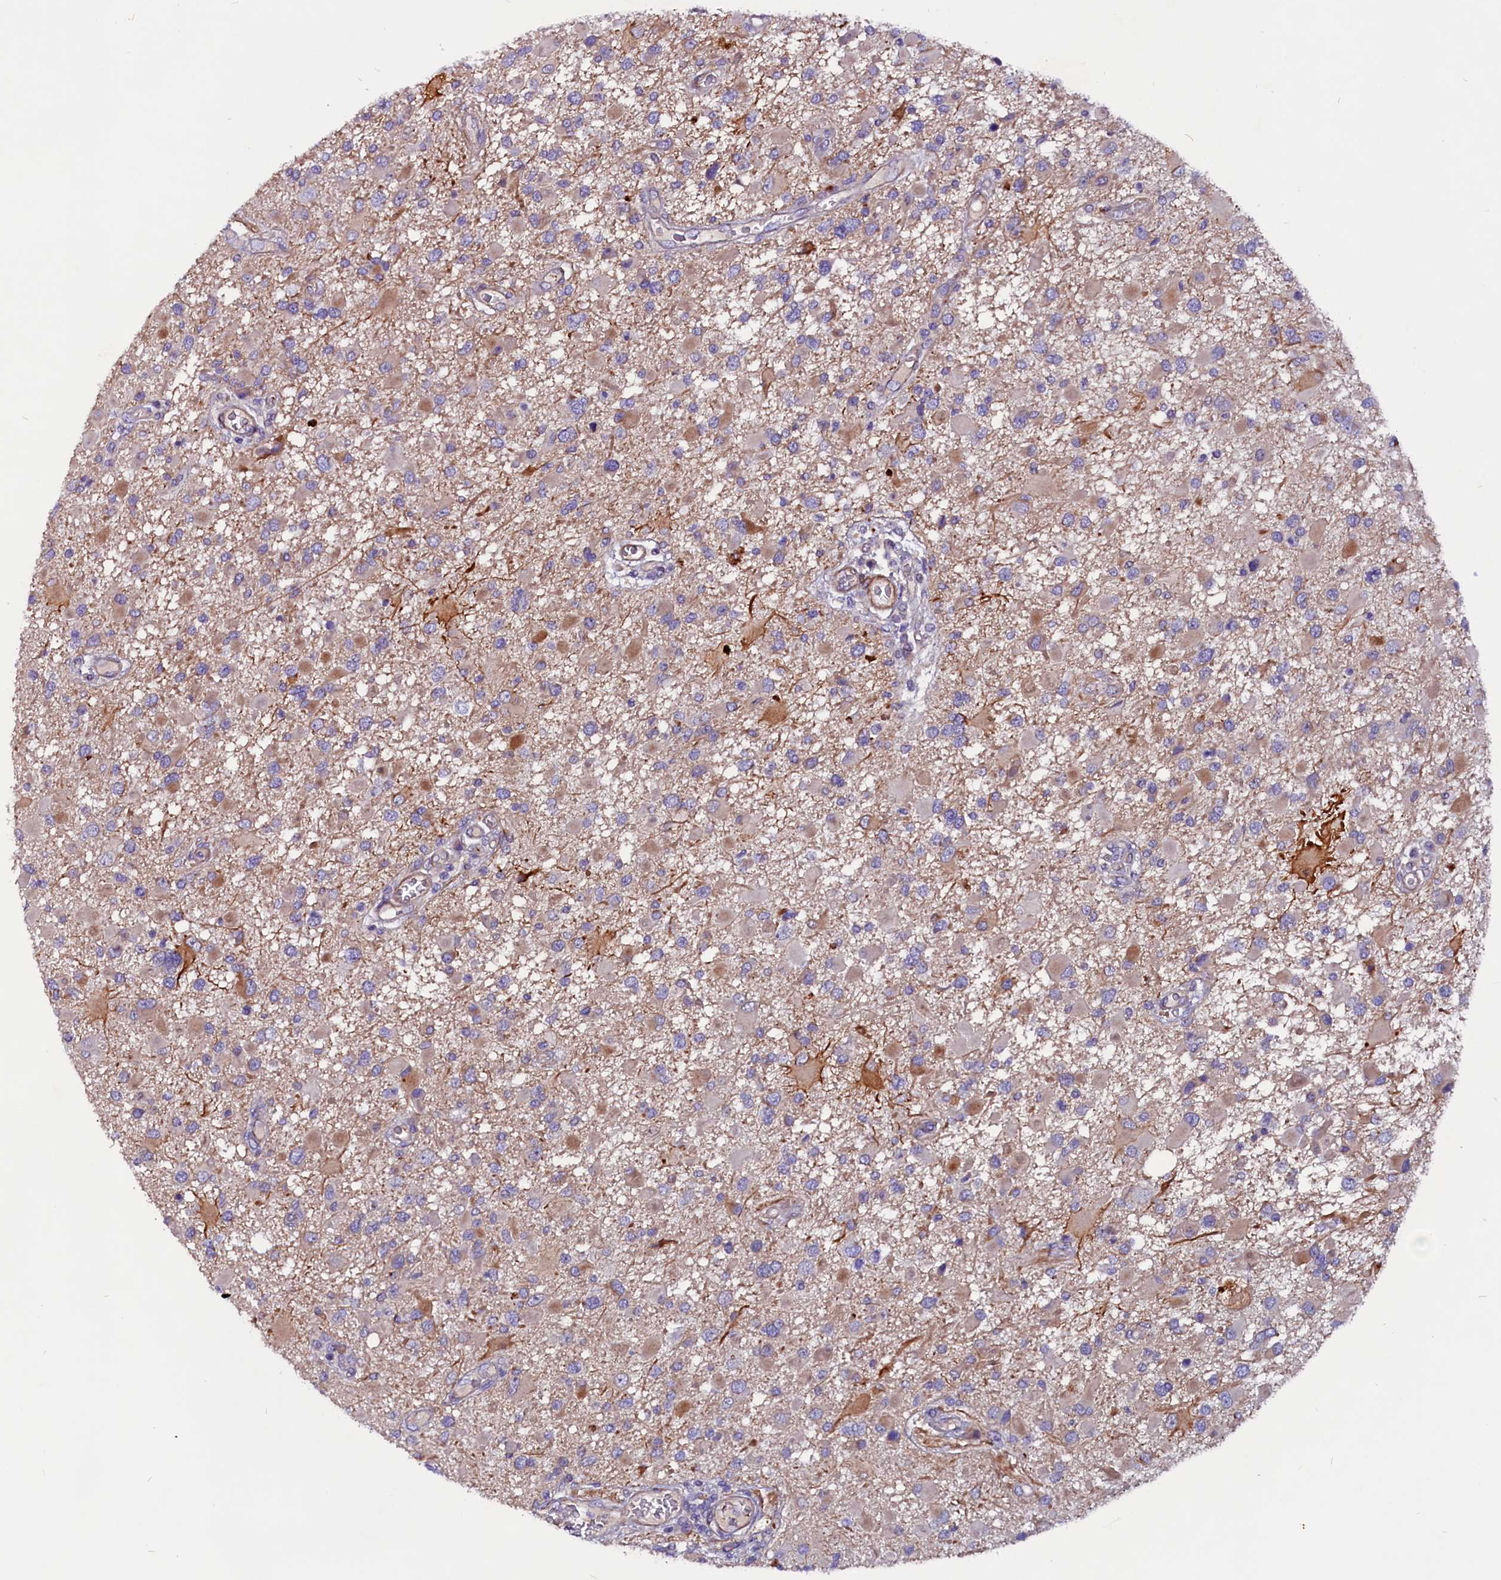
{"staining": {"intensity": "moderate", "quantity": "<25%", "location": "cytoplasmic/membranous"}, "tissue": "glioma", "cell_type": "Tumor cells", "image_type": "cancer", "snomed": [{"axis": "morphology", "description": "Glioma, malignant, High grade"}, {"axis": "topography", "description": "Brain"}], "caption": "The histopathology image demonstrates staining of glioma, revealing moderate cytoplasmic/membranous protein expression (brown color) within tumor cells. (DAB (3,3'-diaminobenzidine) IHC with brightfield microscopy, high magnification).", "gene": "ZNF749", "patient": {"sex": "male", "age": 53}}